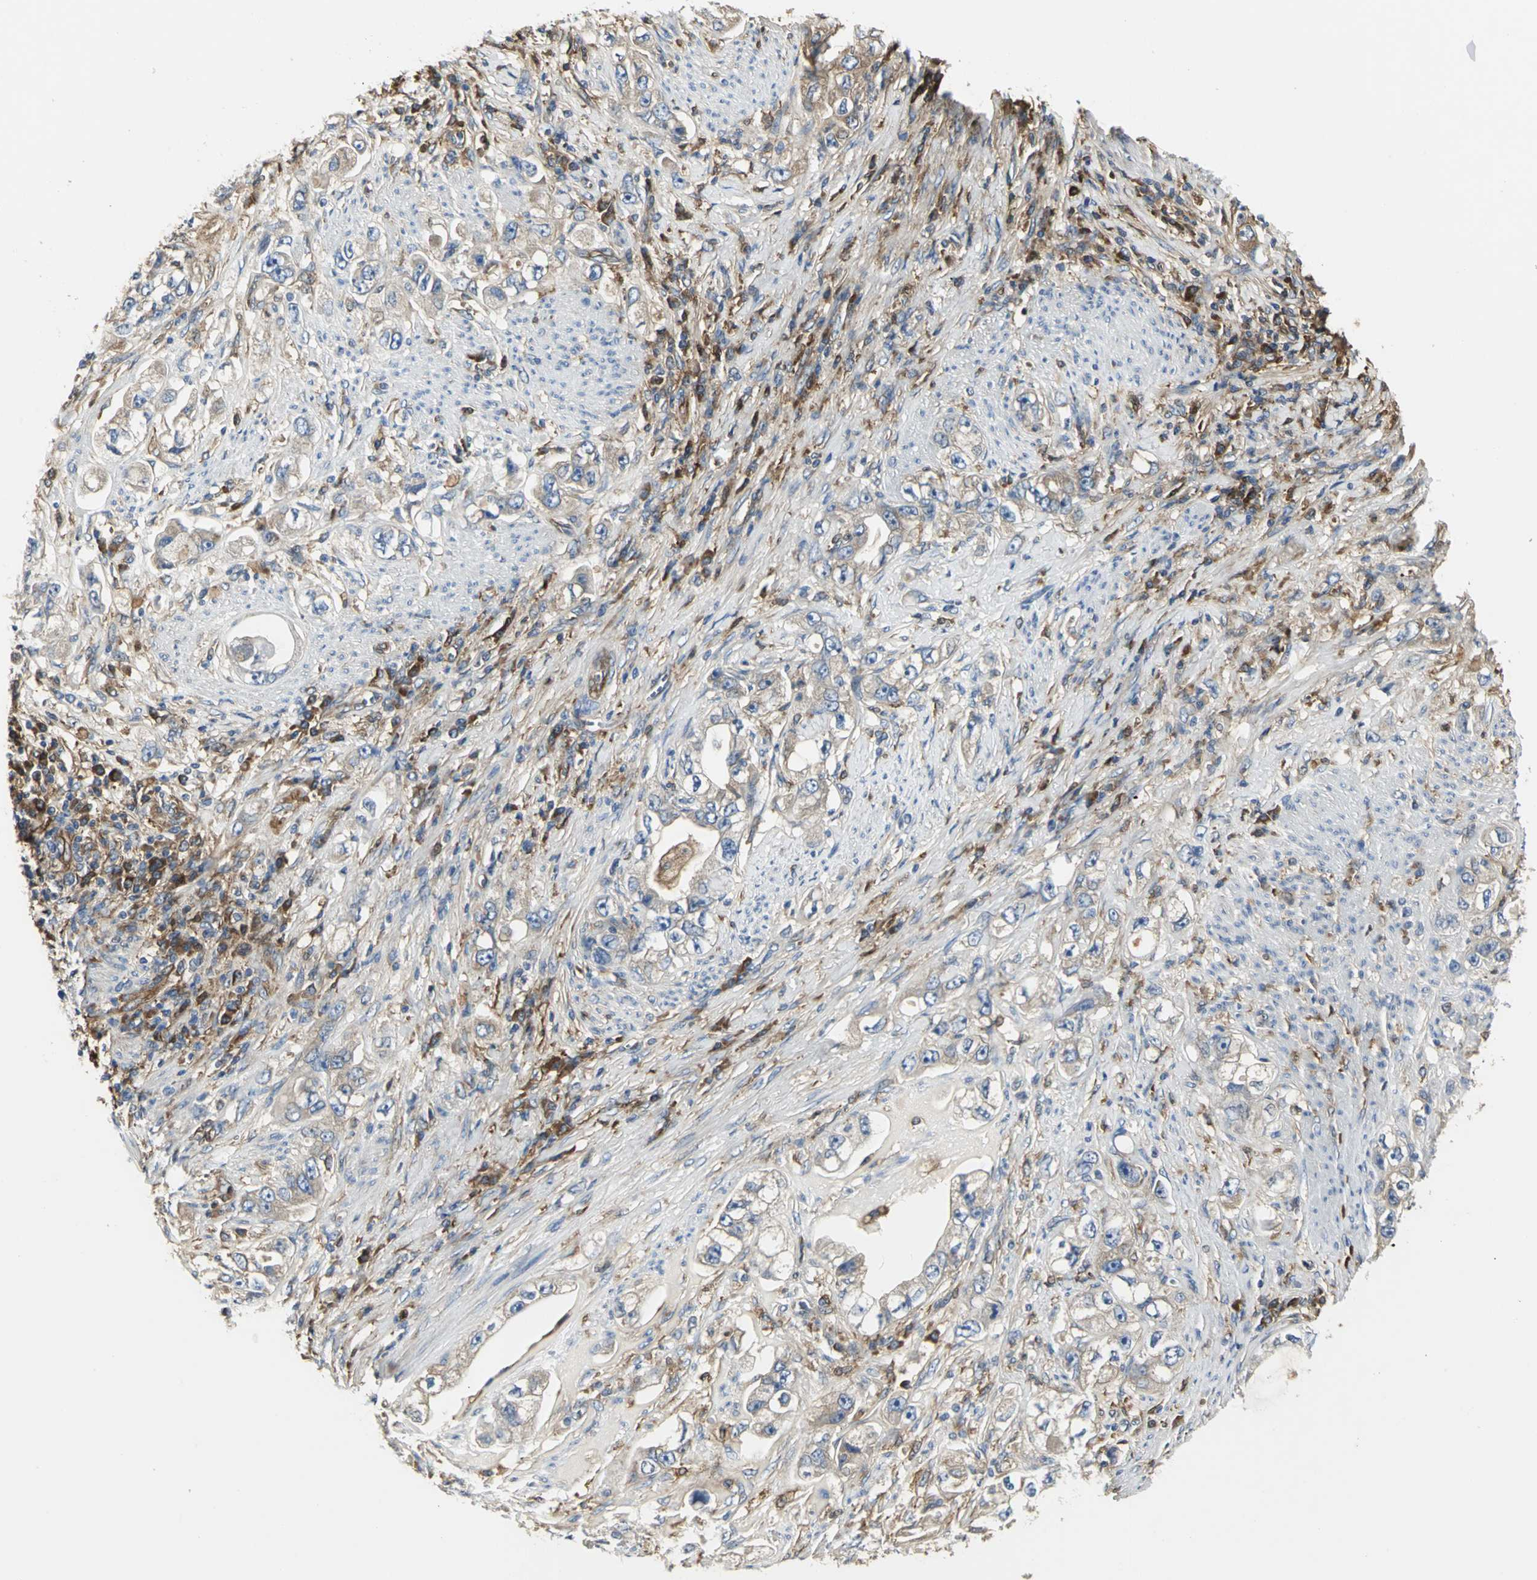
{"staining": {"intensity": "moderate", "quantity": "25%-75%", "location": "cytoplasmic/membranous"}, "tissue": "stomach cancer", "cell_type": "Tumor cells", "image_type": "cancer", "snomed": [{"axis": "morphology", "description": "Adenocarcinoma, NOS"}, {"axis": "topography", "description": "Stomach, lower"}], "caption": "This is an image of immunohistochemistry (IHC) staining of adenocarcinoma (stomach), which shows moderate positivity in the cytoplasmic/membranous of tumor cells.", "gene": "CHRNB1", "patient": {"sex": "female", "age": 93}}